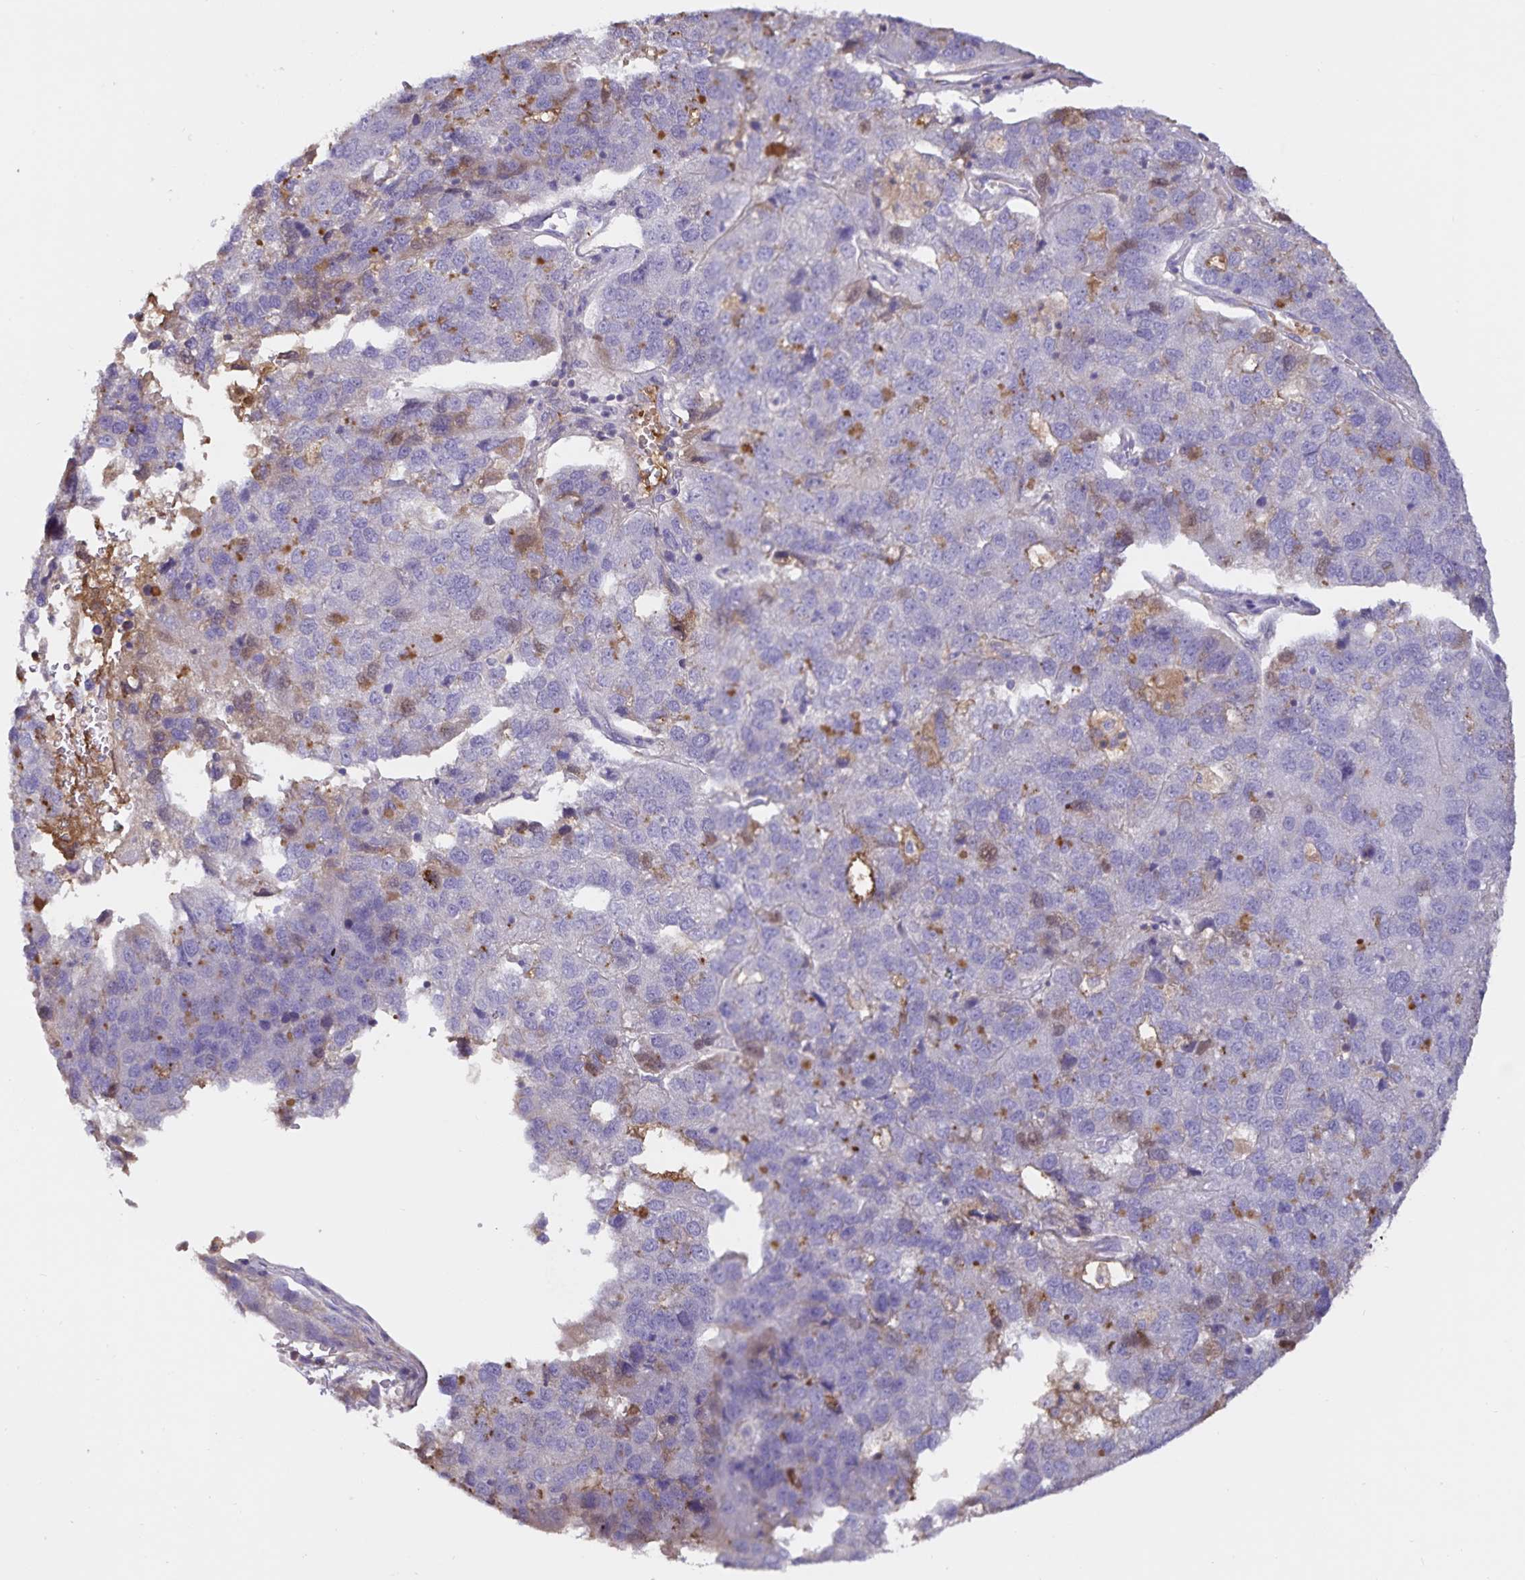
{"staining": {"intensity": "moderate", "quantity": "<25%", "location": "cytoplasmic/membranous"}, "tissue": "pancreatic cancer", "cell_type": "Tumor cells", "image_type": "cancer", "snomed": [{"axis": "morphology", "description": "Adenocarcinoma, NOS"}, {"axis": "topography", "description": "Pancreas"}], "caption": "Immunohistochemical staining of adenocarcinoma (pancreatic) displays low levels of moderate cytoplasmic/membranous expression in about <25% of tumor cells.", "gene": "FGG", "patient": {"sex": "female", "age": 61}}